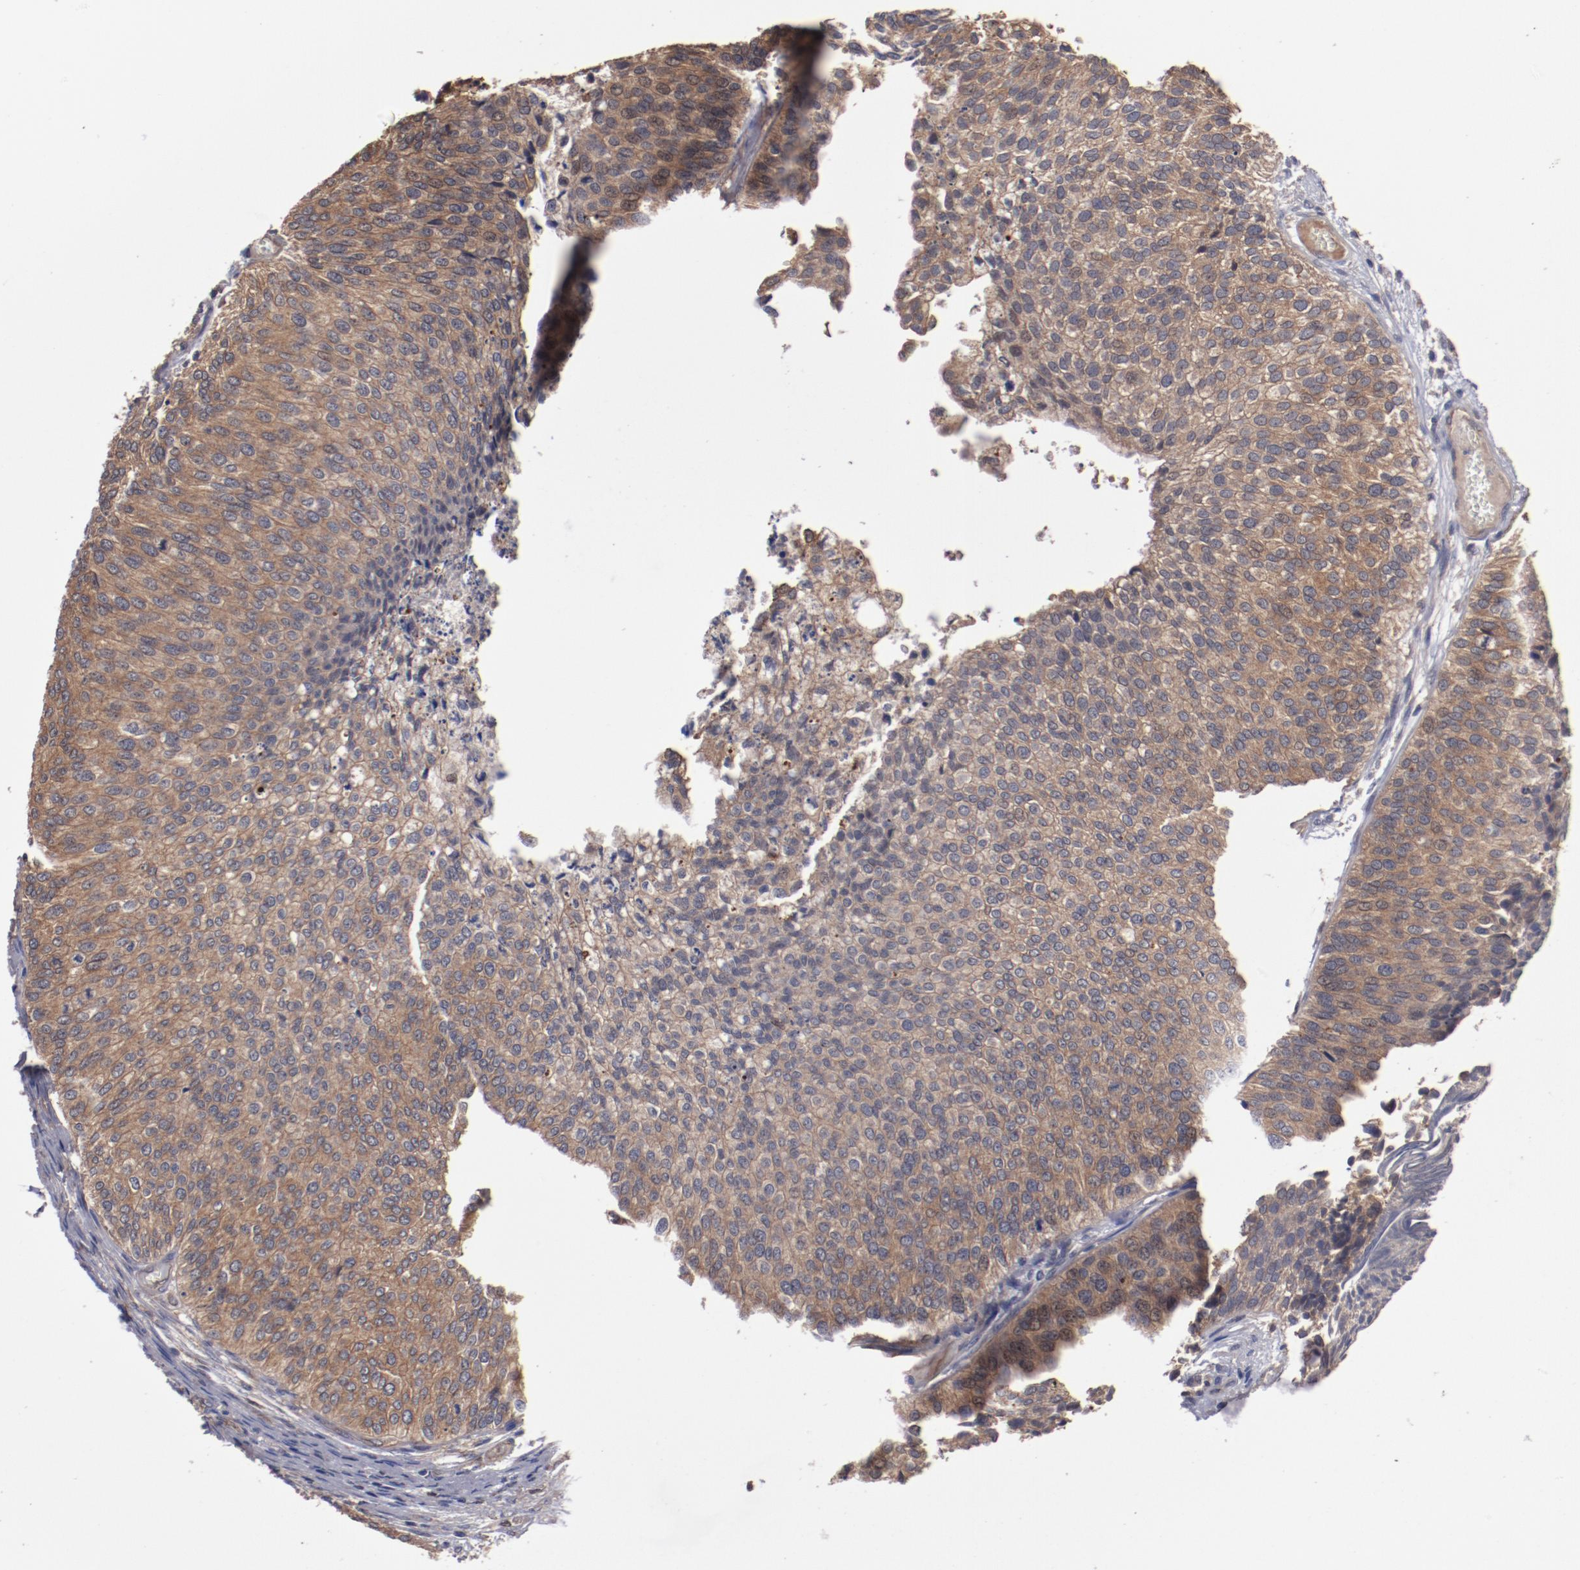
{"staining": {"intensity": "moderate", "quantity": ">75%", "location": "cytoplasmic/membranous"}, "tissue": "urothelial cancer", "cell_type": "Tumor cells", "image_type": "cancer", "snomed": [{"axis": "morphology", "description": "Urothelial carcinoma, Low grade"}, {"axis": "topography", "description": "Urinary bladder"}], "caption": "High-magnification brightfield microscopy of urothelial carcinoma (low-grade) stained with DAB (brown) and counterstained with hematoxylin (blue). tumor cells exhibit moderate cytoplasmic/membranous positivity is appreciated in approximately>75% of cells.", "gene": "DNAAF2", "patient": {"sex": "male", "age": 84}}